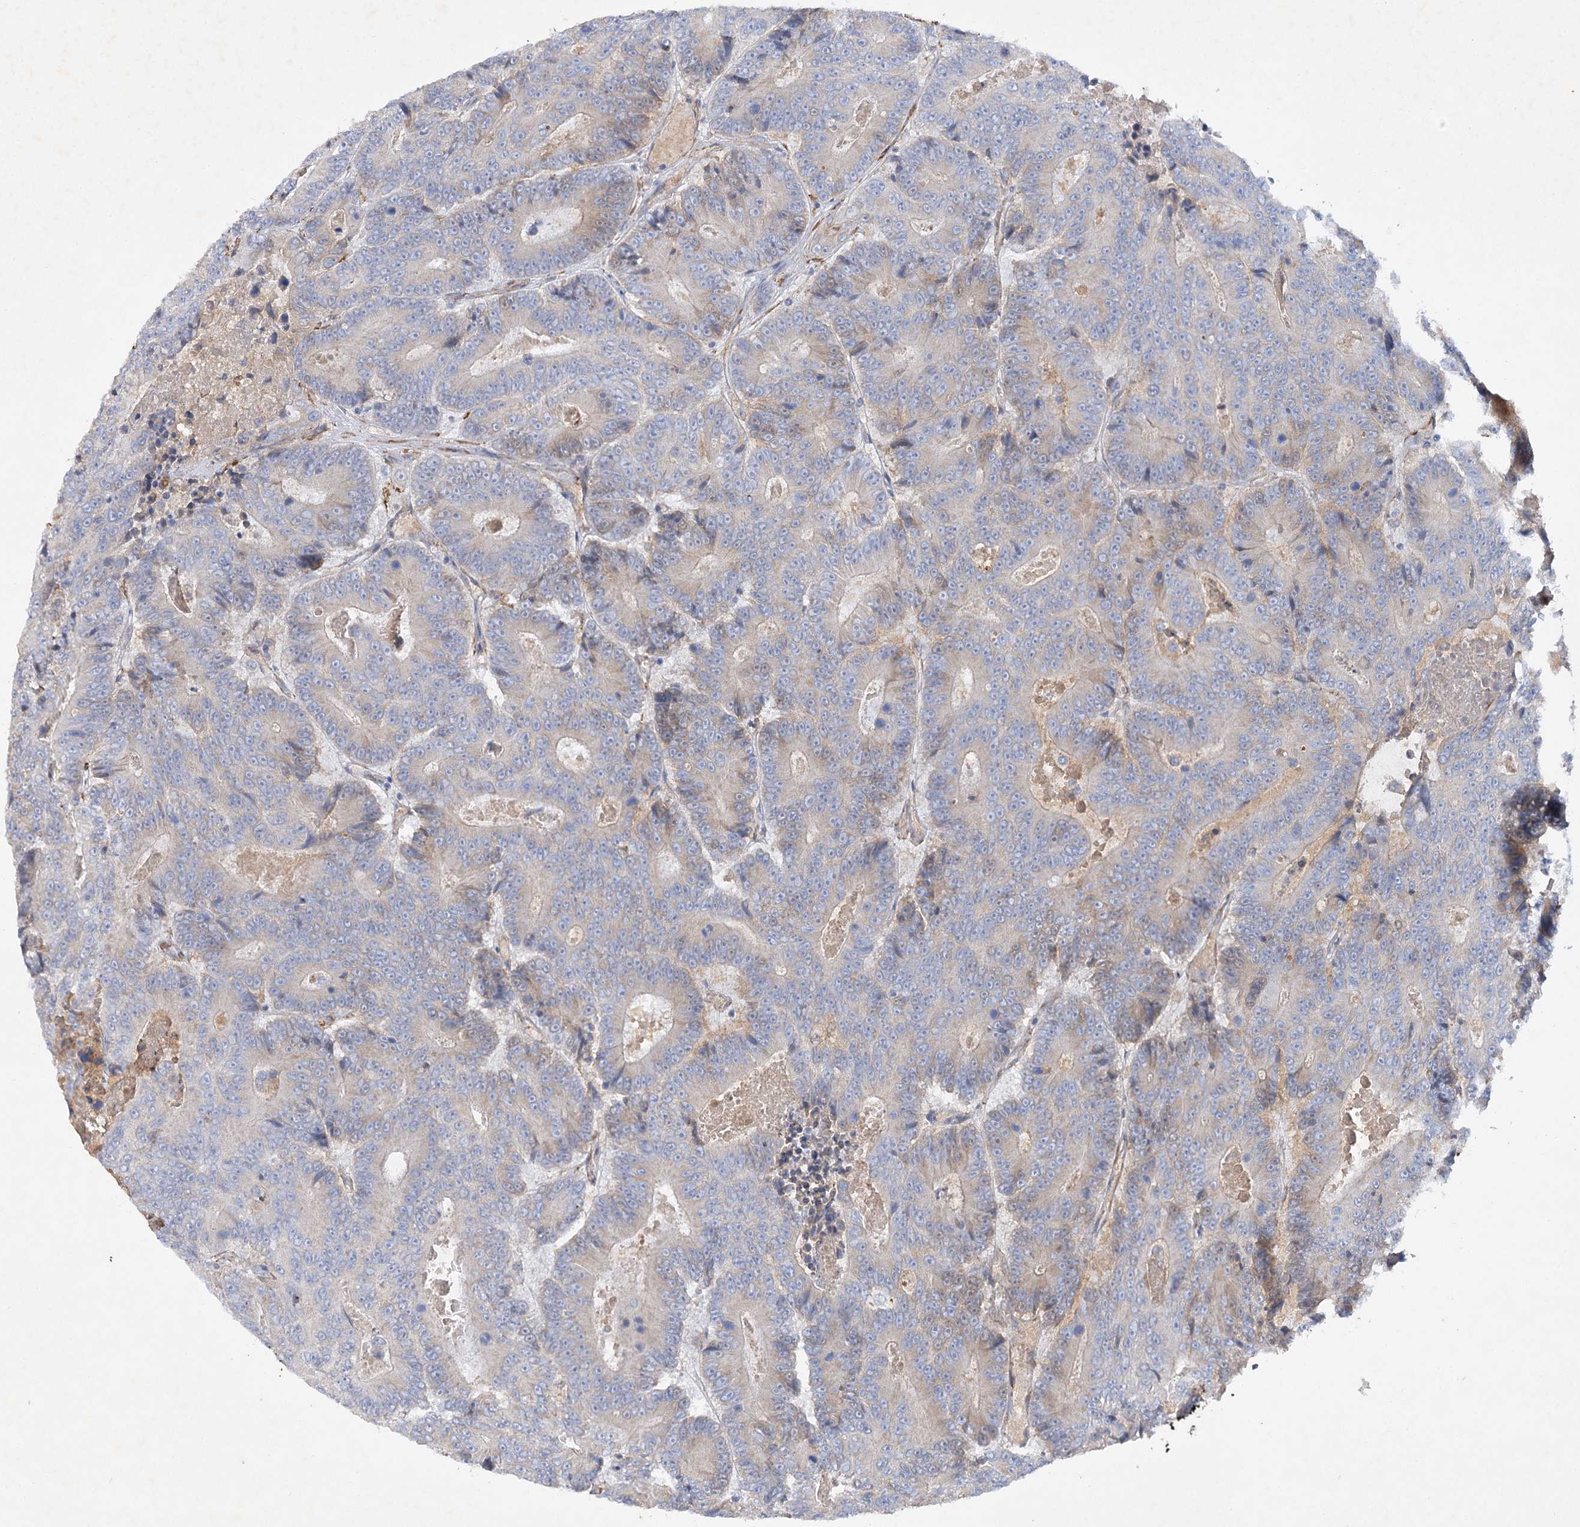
{"staining": {"intensity": "weak", "quantity": "<25%", "location": "cytoplasmic/membranous"}, "tissue": "colorectal cancer", "cell_type": "Tumor cells", "image_type": "cancer", "snomed": [{"axis": "morphology", "description": "Adenocarcinoma, NOS"}, {"axis": "topography", "description": "Colon"}], "caption": "High magnification brightfield microscopy of colorectal adenocarcinoma stained with DAB (brown) and counterstained with hematoxylin (blue): tumor cells show no significant positivity.", "gene": "RTN2", "patient": {"sex": "male", "age": 83}}